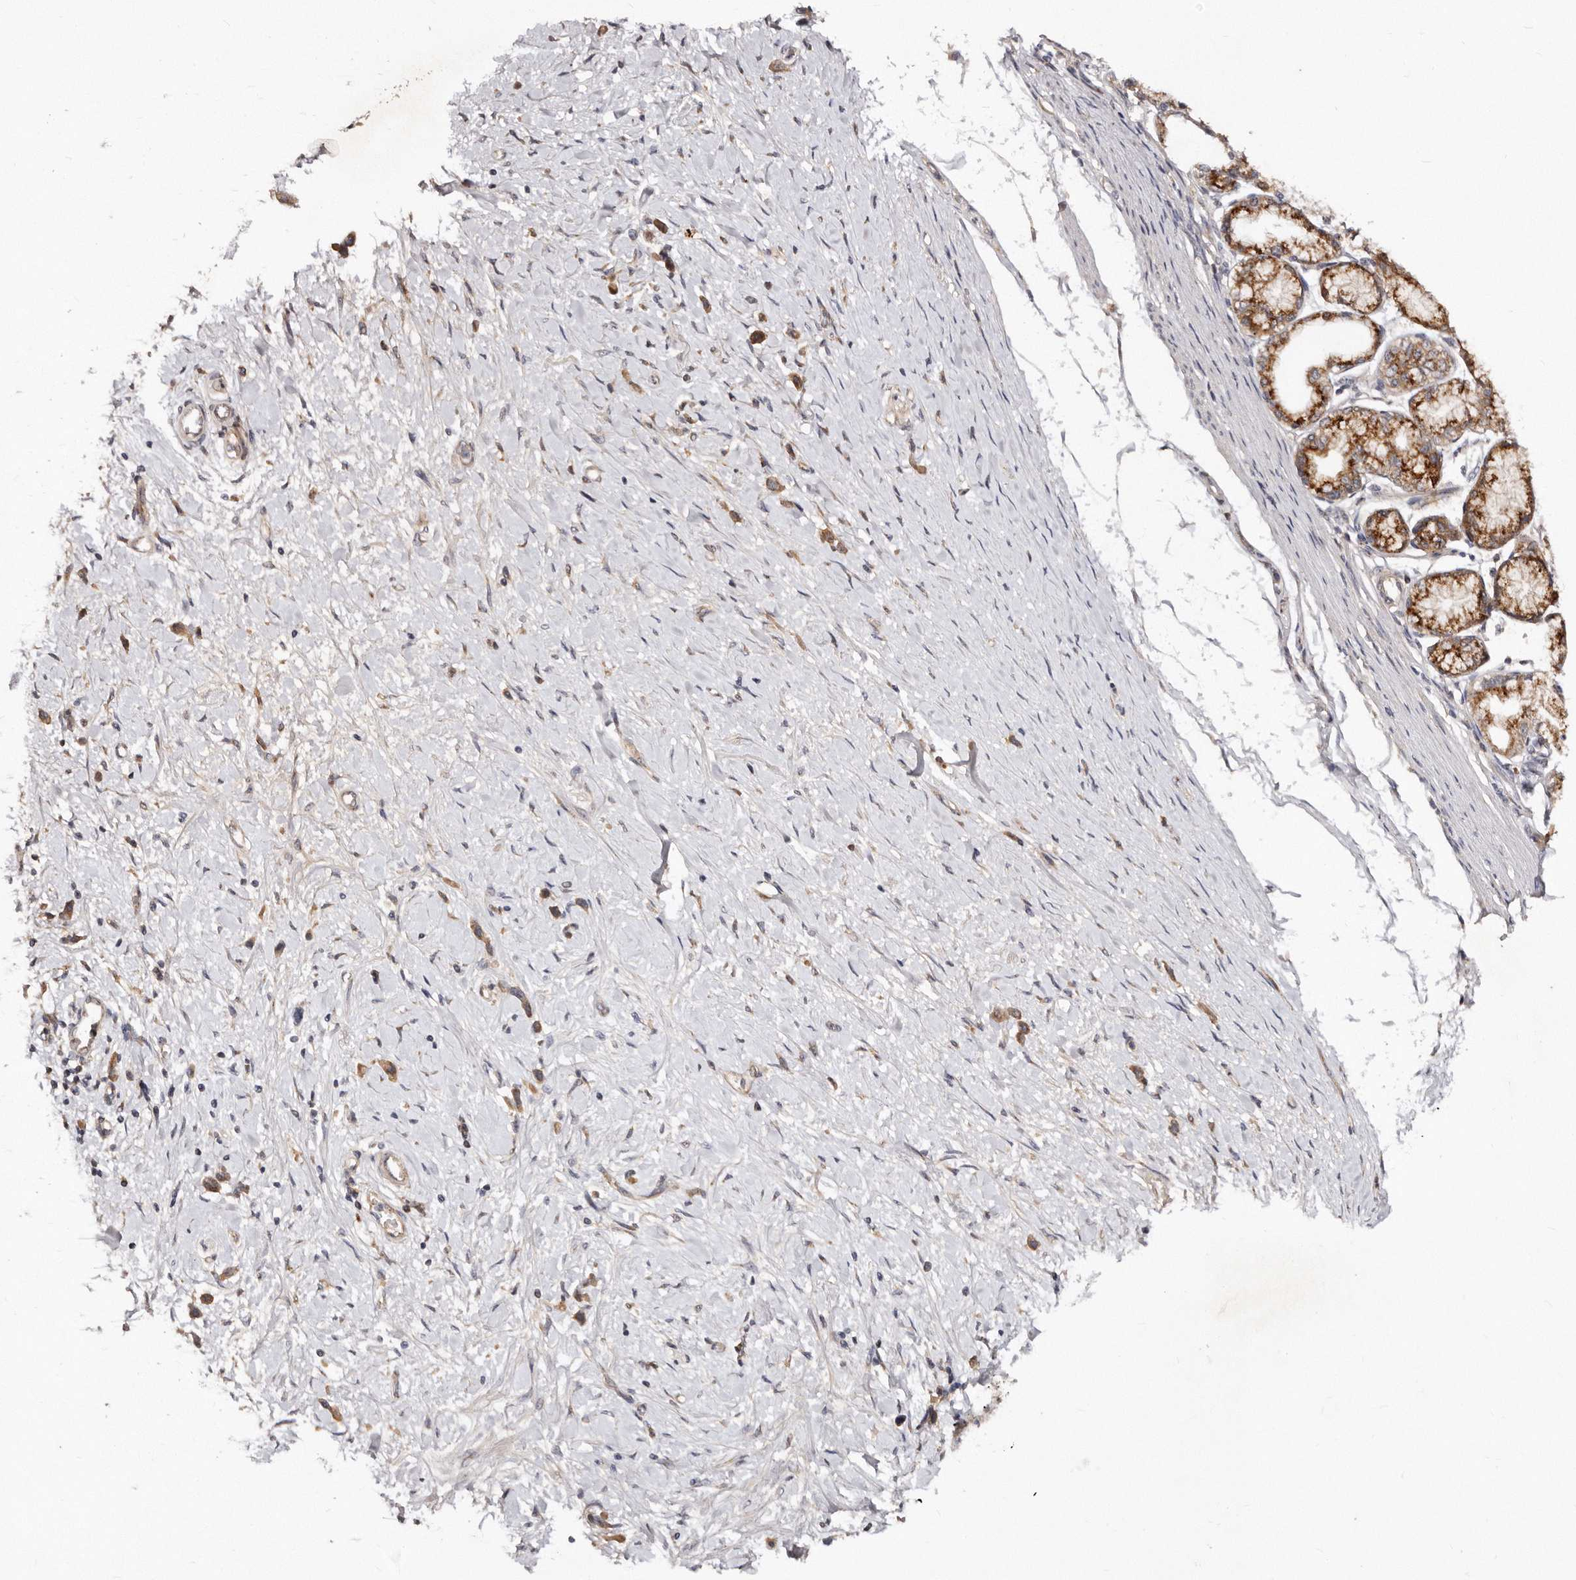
{"staining": {"intensity": "moderate", "quantity": ">75%", "location": "cytoplasmic/membranous"}, "tissue": "stomach cancer", "cell_type": "Tumor cells", "image_type": "cancer", "snomed": [{"axis": "morphology", "description": "Adenocarcinoma, NOS"}, {"axis": "topography", "description": "Stomach"}], "caption": "IHC photomicrograph of human adenocarcinoma (stomach) stained for a protein (brown), which shows medium levels of moderate cytoplasmic/membranous positivity in approximately >75% of tumor cells.", "gene": "DACT2", "patient": {"sex": "female", "age": 65}}